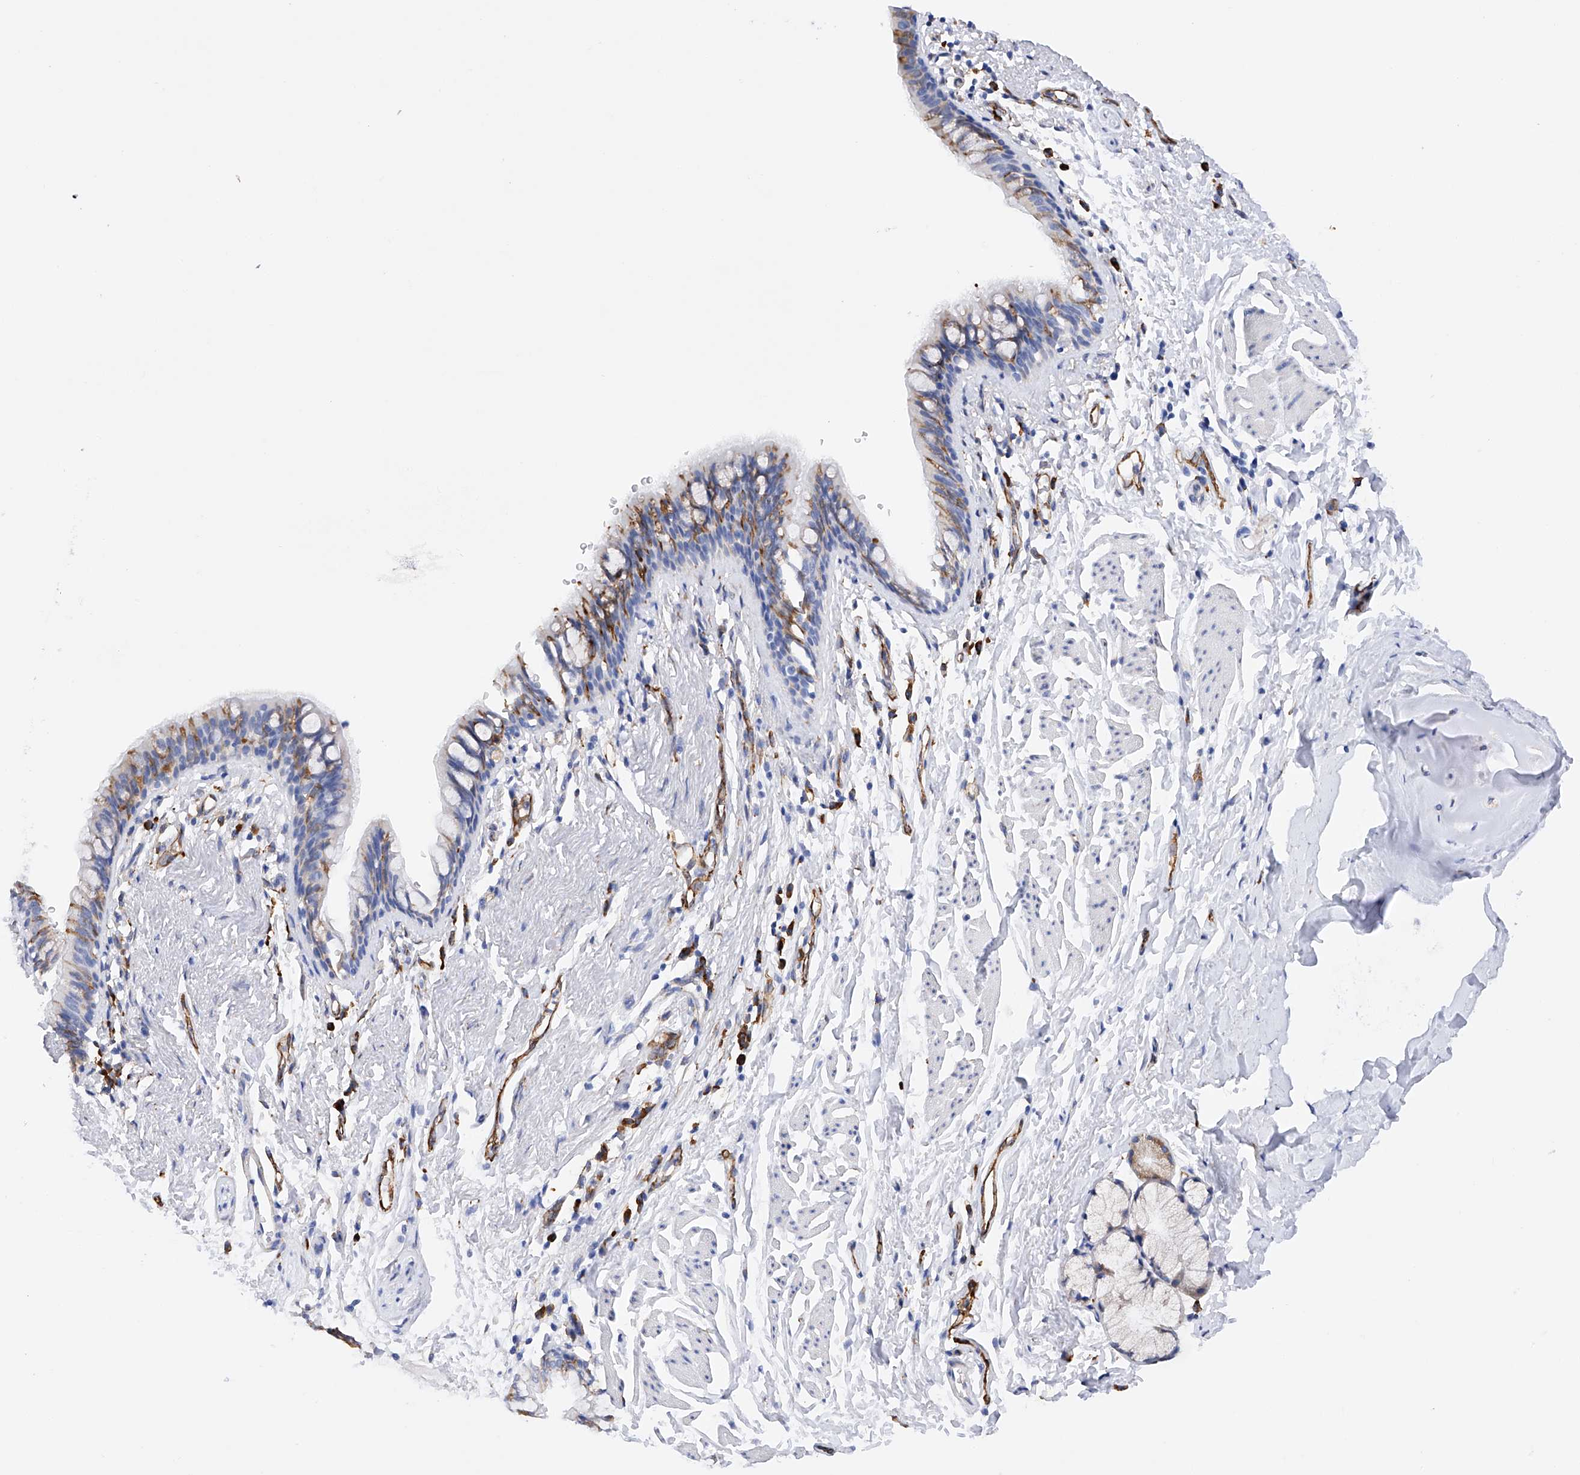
{"staining": {"intensity": "moderate", "quantity": "<25%", "location": "cytoplasmic/membranous"}, "tissue": "bronchus", "cell_type": "Respiratory epithelial cells", "image_type": "normal", "snomed": [{"axis": "morphology", "description": "Normal tissue, NOS"}, {"axis": "topography", "description": "Cartilage tissue"}, {"axis": "topography", "description": "Bronchus"}], "caption": "Brown immunohistochemical staining in normal human bronchus shows moderate cytoplasmic/membranous expression in approximately <25% of respiratory epithelial cells.", "gene": "PDIA5", "patient": {"sex": "female", "age": 36}}